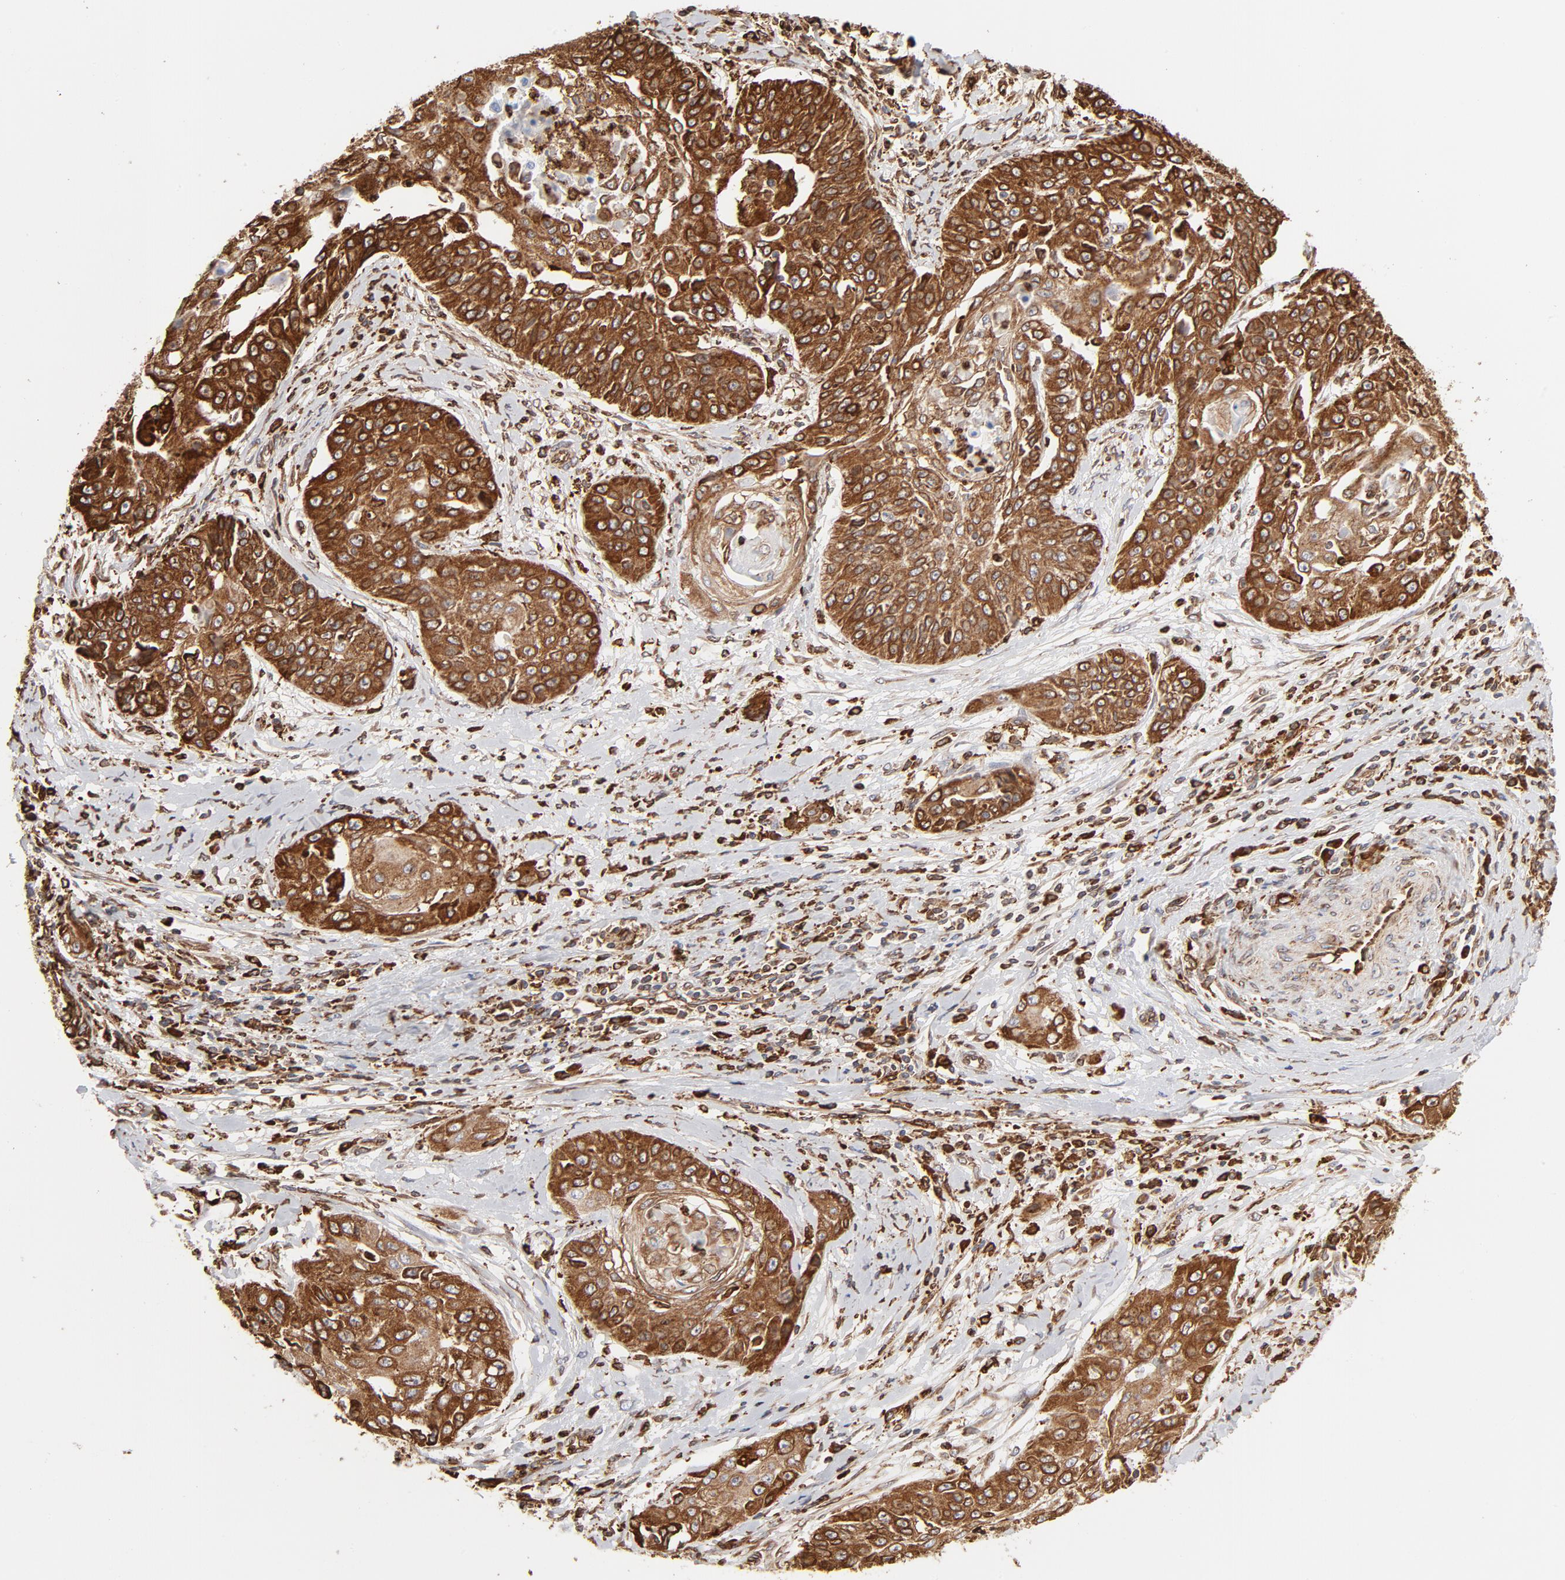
{"staining": {"intensity": "strong", "quantity": ">75%", "location": "cytoplasmic/membranous"}, "tissue": "cervical cancer", "cell_type": "Tumor cells", "image_type": "cancer", "snomed": [{"axis": "morphology", "description": "Squamous cell carcinoma, NOS"}, {"axis": "topography", "description": "Cervix"}], "caption": "Protein expression analysis of human cervical cancer reveals strong cytoplasmic/membranous staining in approximately >75% of tumor cells. Nuclei are stained in blue.", "gene": "CANX", "patient": {"sex": "female", "age": 64}}